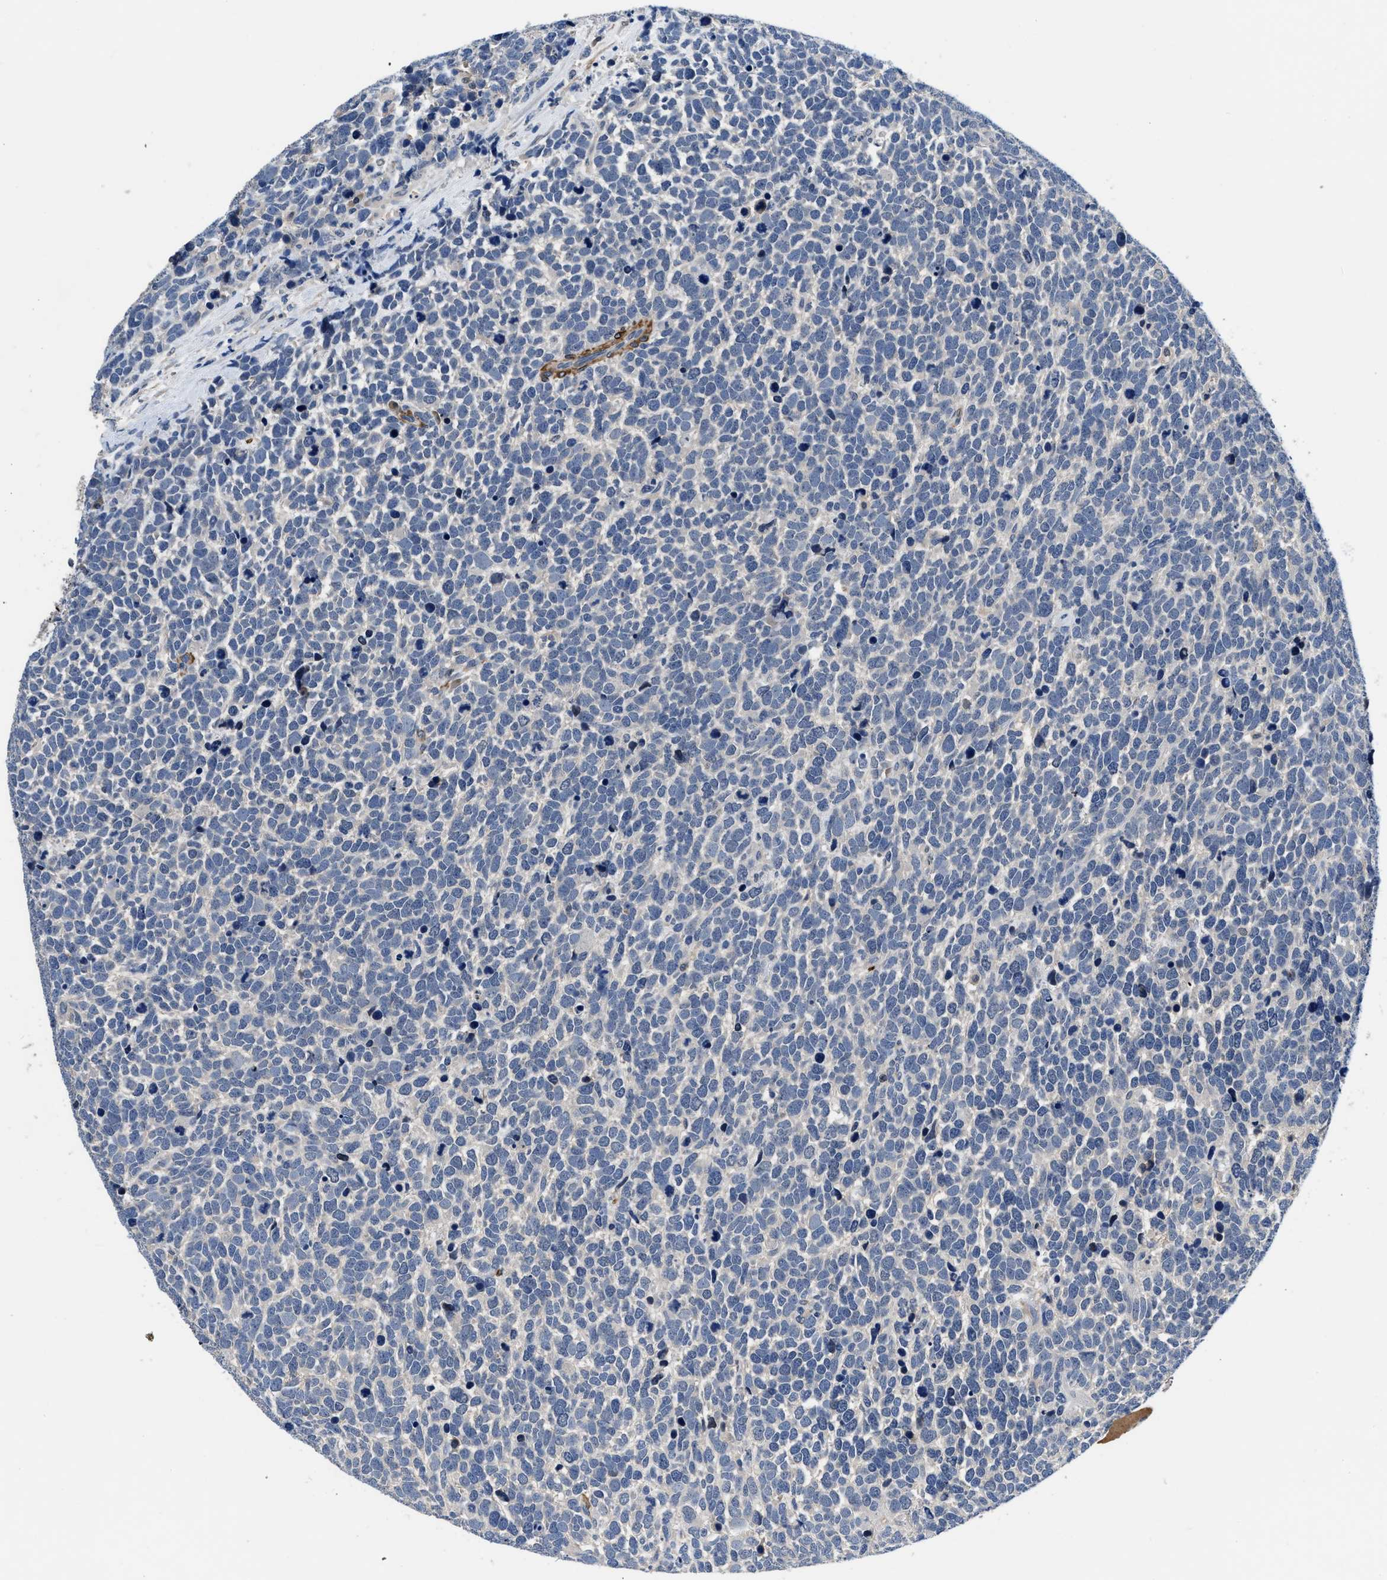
{"staining": {"intensity": "negative", "quantity": "none", "location": "none"}, "tissue": "urothelial cancer", "cell_type": "Tumor cells", "image_type": "cancer", "snomed": [{"axis": "morphology", "description": "Urothelial carcinoma, High grade"}, {"axis": "topography", "description": "Urinary bladder"}], "caption": "An IHC histopathology image of high-grade urothelial carcinoma is shown. There is no staining in tumor cells of high-grade urothelial carcinoma.", "gene": "LANCL2", "patient": {"sex": "female", "age": 82}}